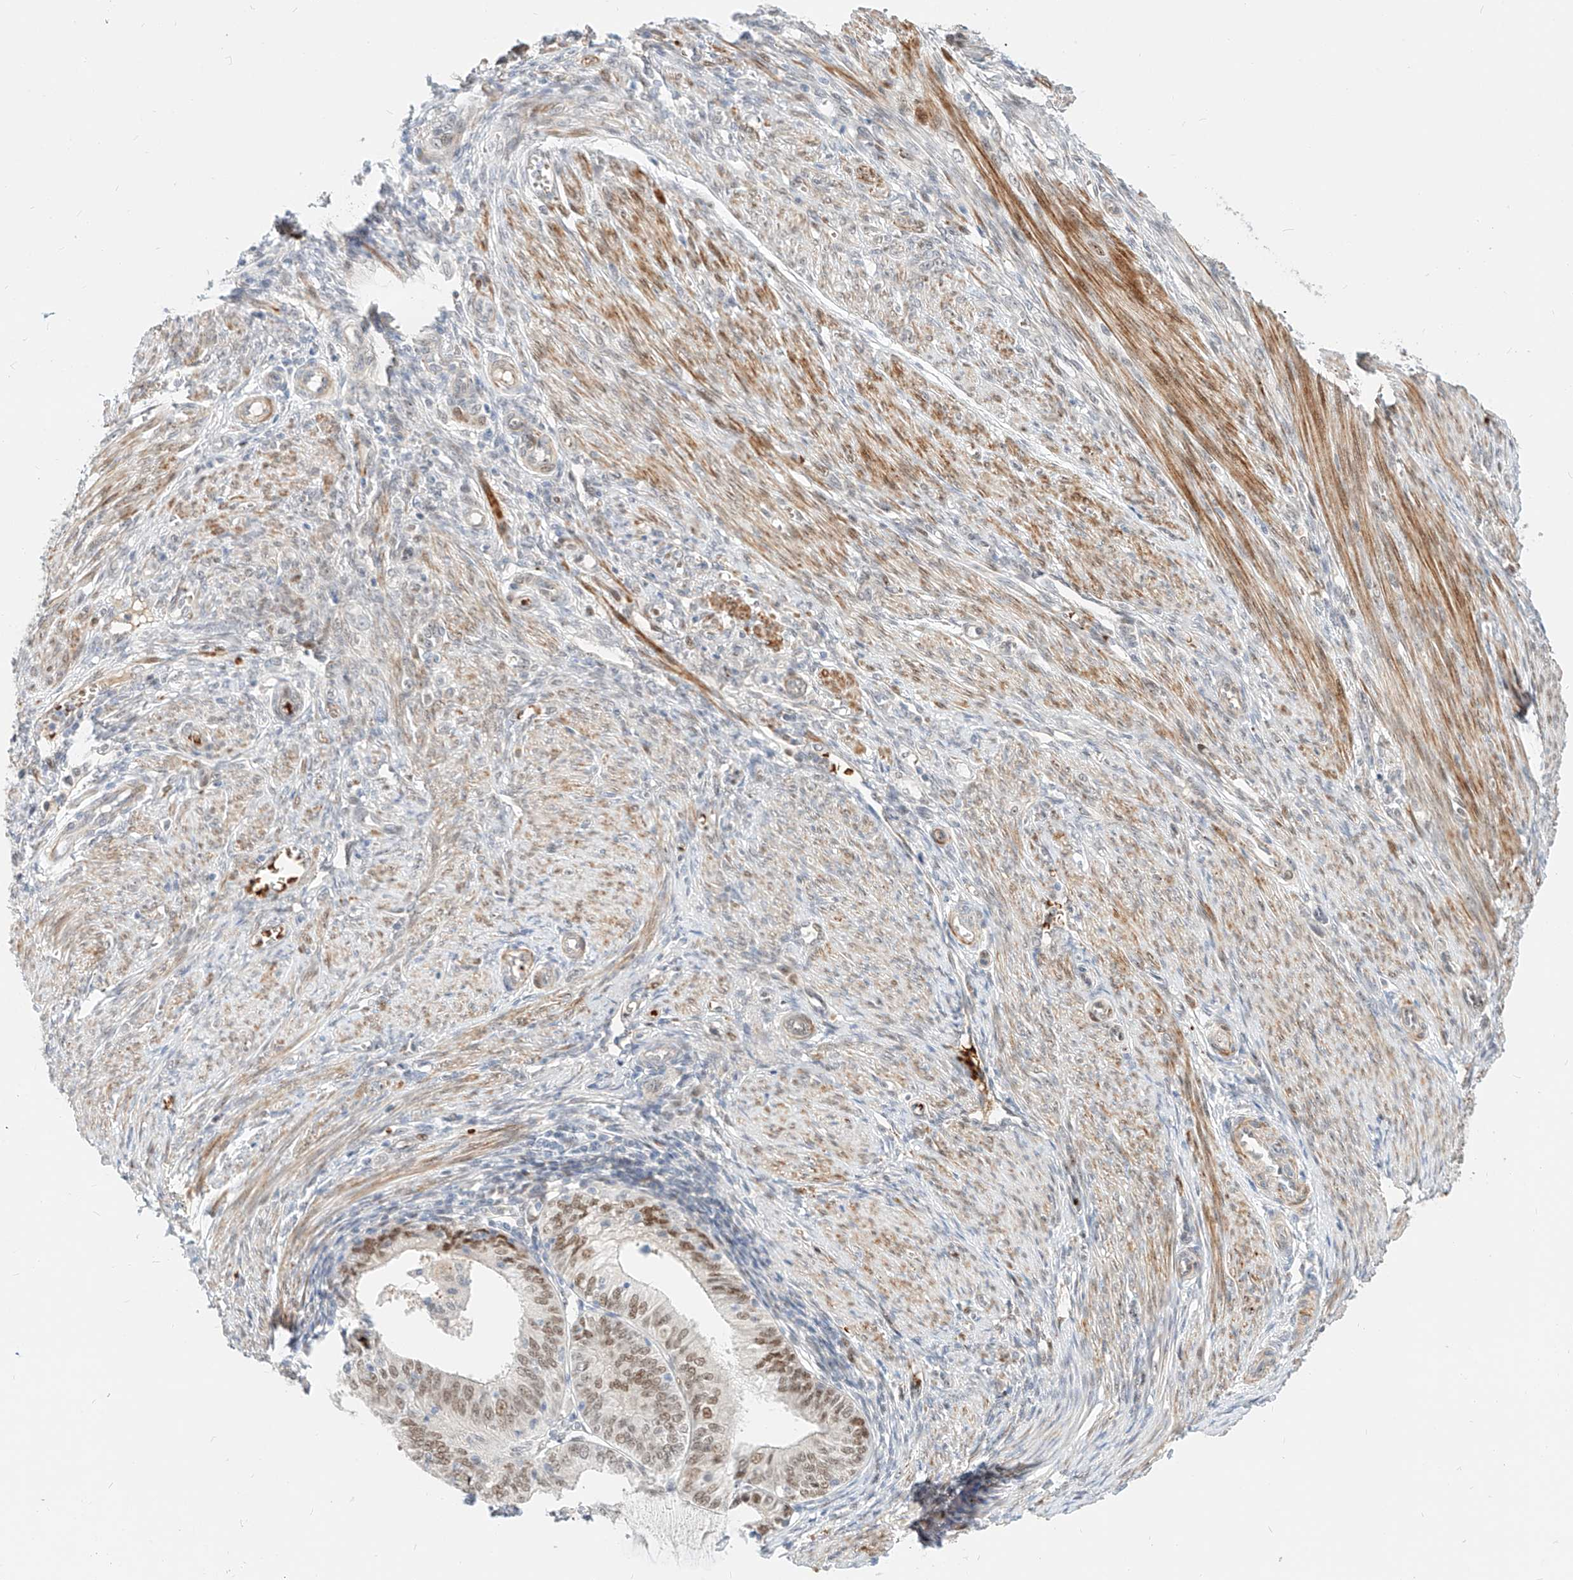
{"staining": {"intensity": "weak", "quantity": ">75%", "location": "nuclear"}, "tissue": "endometrial cancer", "cell_type": "Tumor cells", "image_type": "cancer", "snomed": [{"axis": "morphology", "description": "Adenocarcinoma, NOS"}, {"axis": "topography", "description": "Endometrium"}], "caption": "Protein staining of endometrial cancer (adenocarcinoma) tissue displays weak nuclear expression in about >75% of tumor cells.", "gene": "CBX8", "patient": {"sex": "female", "age": 51}}